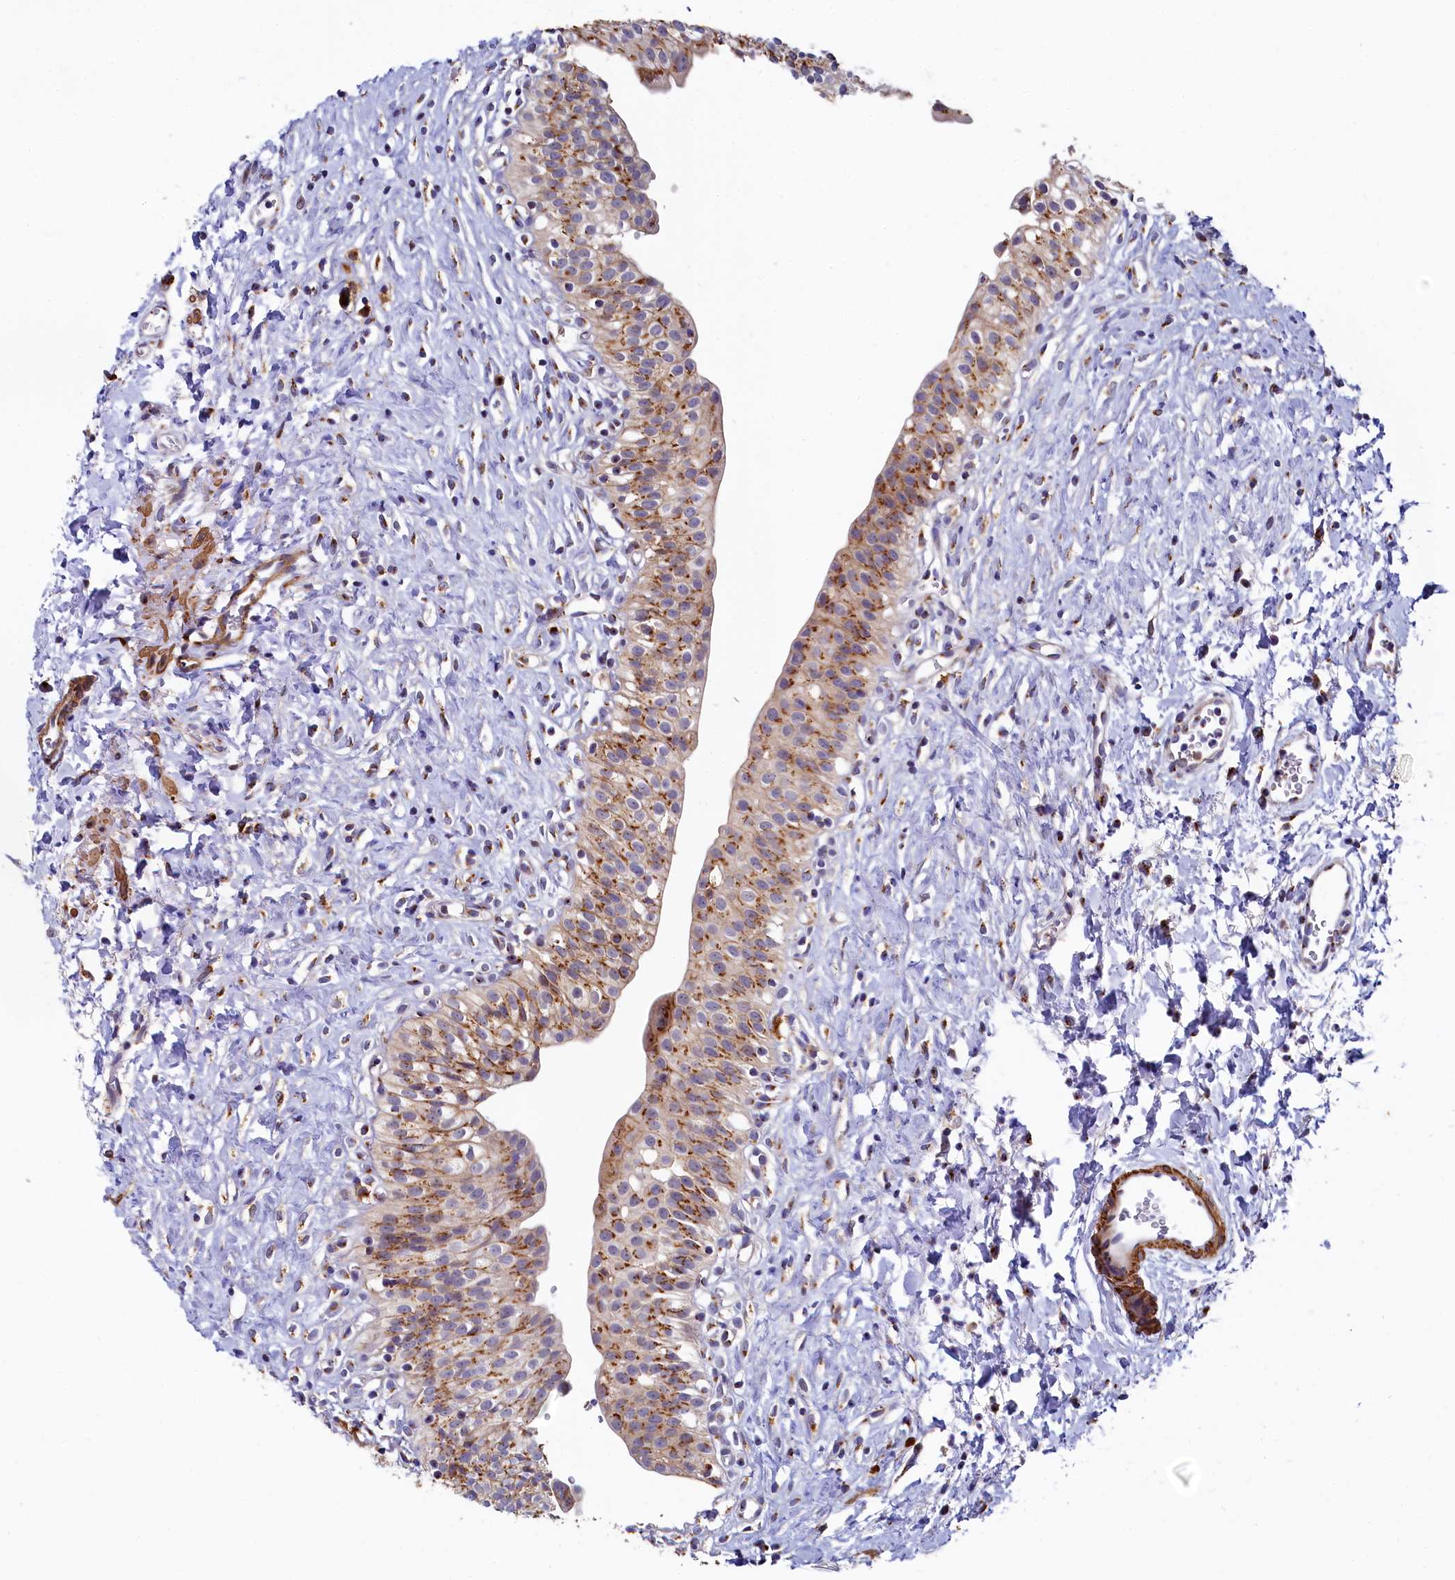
{"staining": {"intensity": "strong", "quantity": ">75%", "location": "cytoplasmic/membranous"}, "tissue": "urinary bladder", "cell_type": "Urothelial cells", "image_type": "normal", "snomed": [{"axis": "morphology", "description": "Normal tissue, NOS"}, {"axis": "topography", "description": "Urinary bladder"}], "caption": "Approximately >75% of urothelial cells in unremarkable human urinary bladder show strong cytoplasmic/membranous protein positivity as visualized by brown immunohistochemical staining.", "gene": "BET1L", "patient": {"sex": "male", "age": 51}}